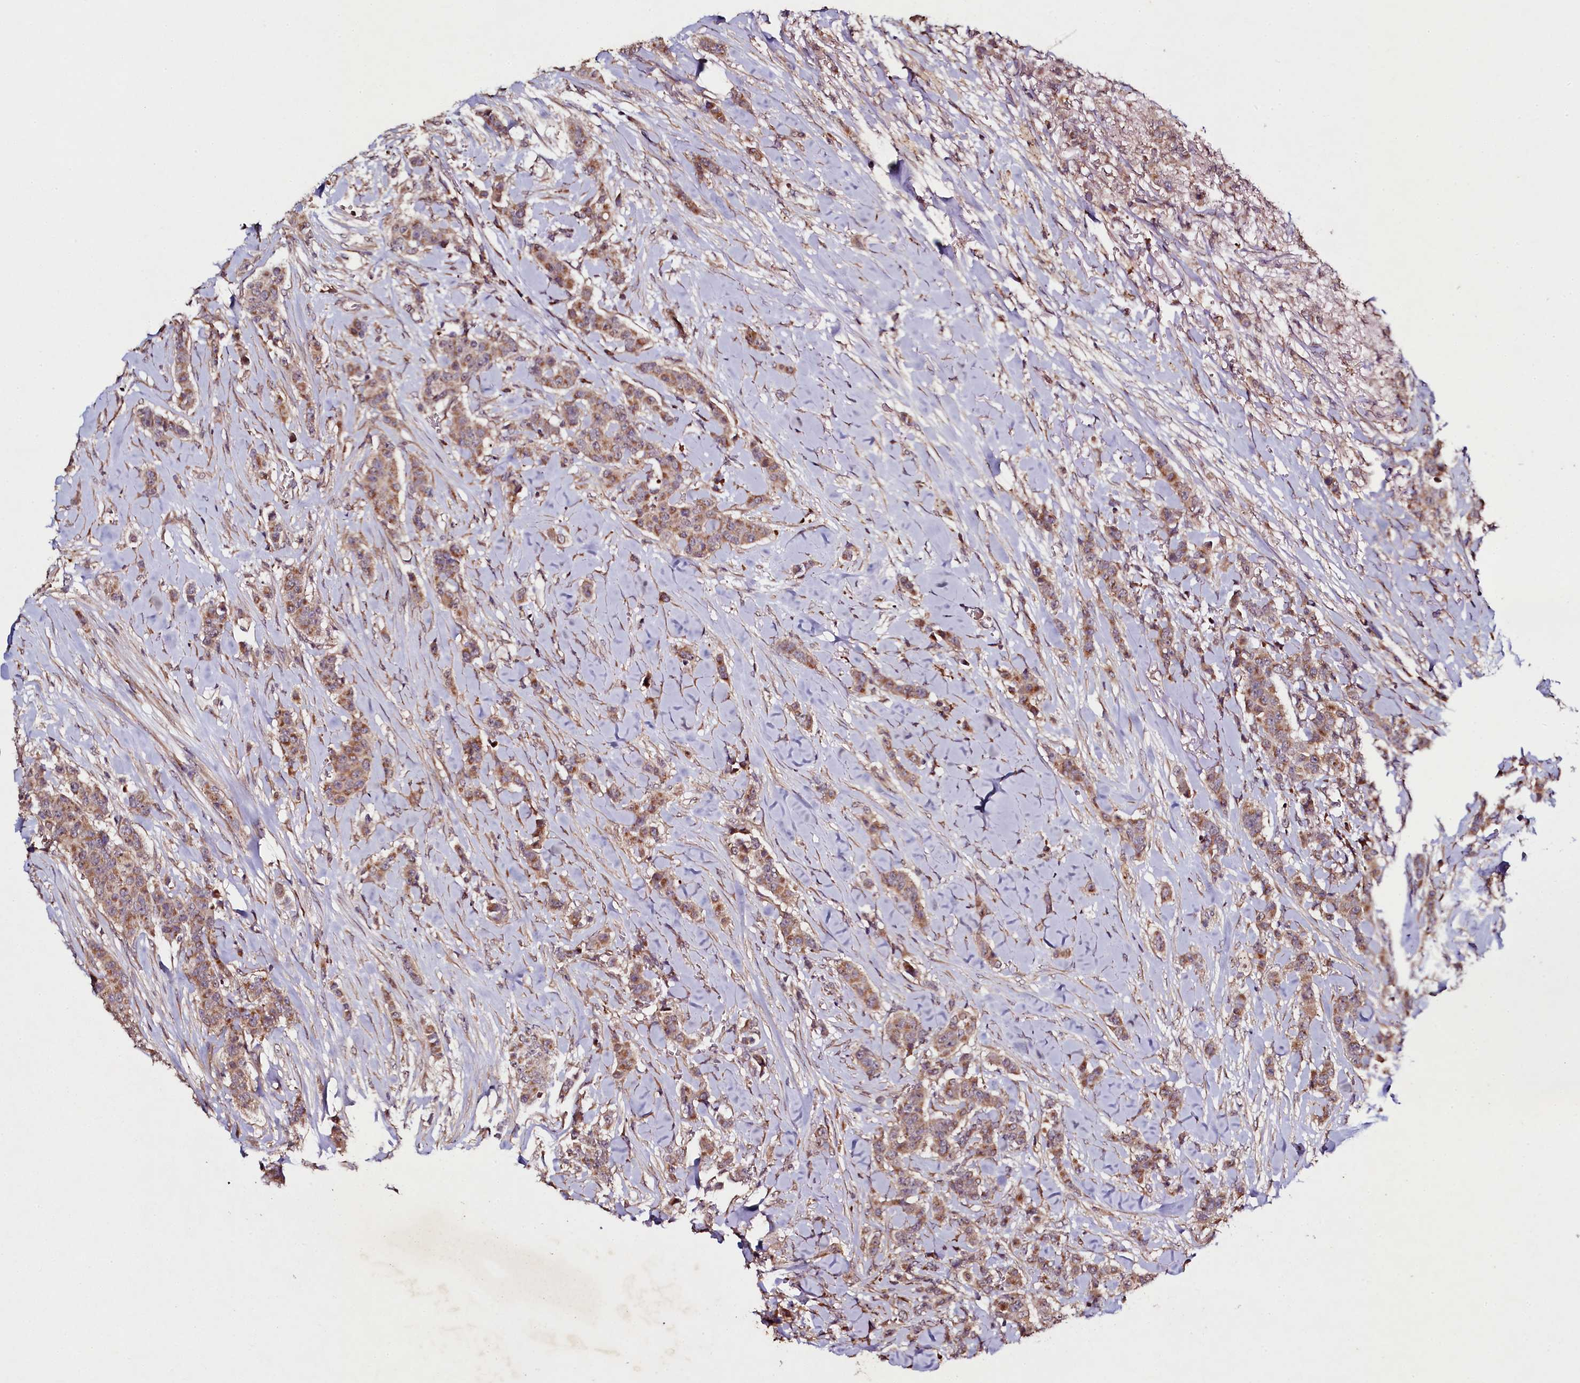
{"staining": {"intensity": "moderate", "quantity": ">75%", "location": "cytoplasmic/membranous"}, "tissue": "breast cancer", "cell_type": "Tumor cells", "image_type": "cancer", "snomed": [{"axis": "morphology", "description": "Duct carcinoma"}, {"axis": "topography", "description": "Breast"}], "caption": "A micrograph of infiltrating ductal carcinoma (breast) stained for a protein exhibits moderate cytoplasmic/membranous brown staining in tumor cells.", "gene": "SEC24C", "patient": {"sex": "female", "age": 40}}